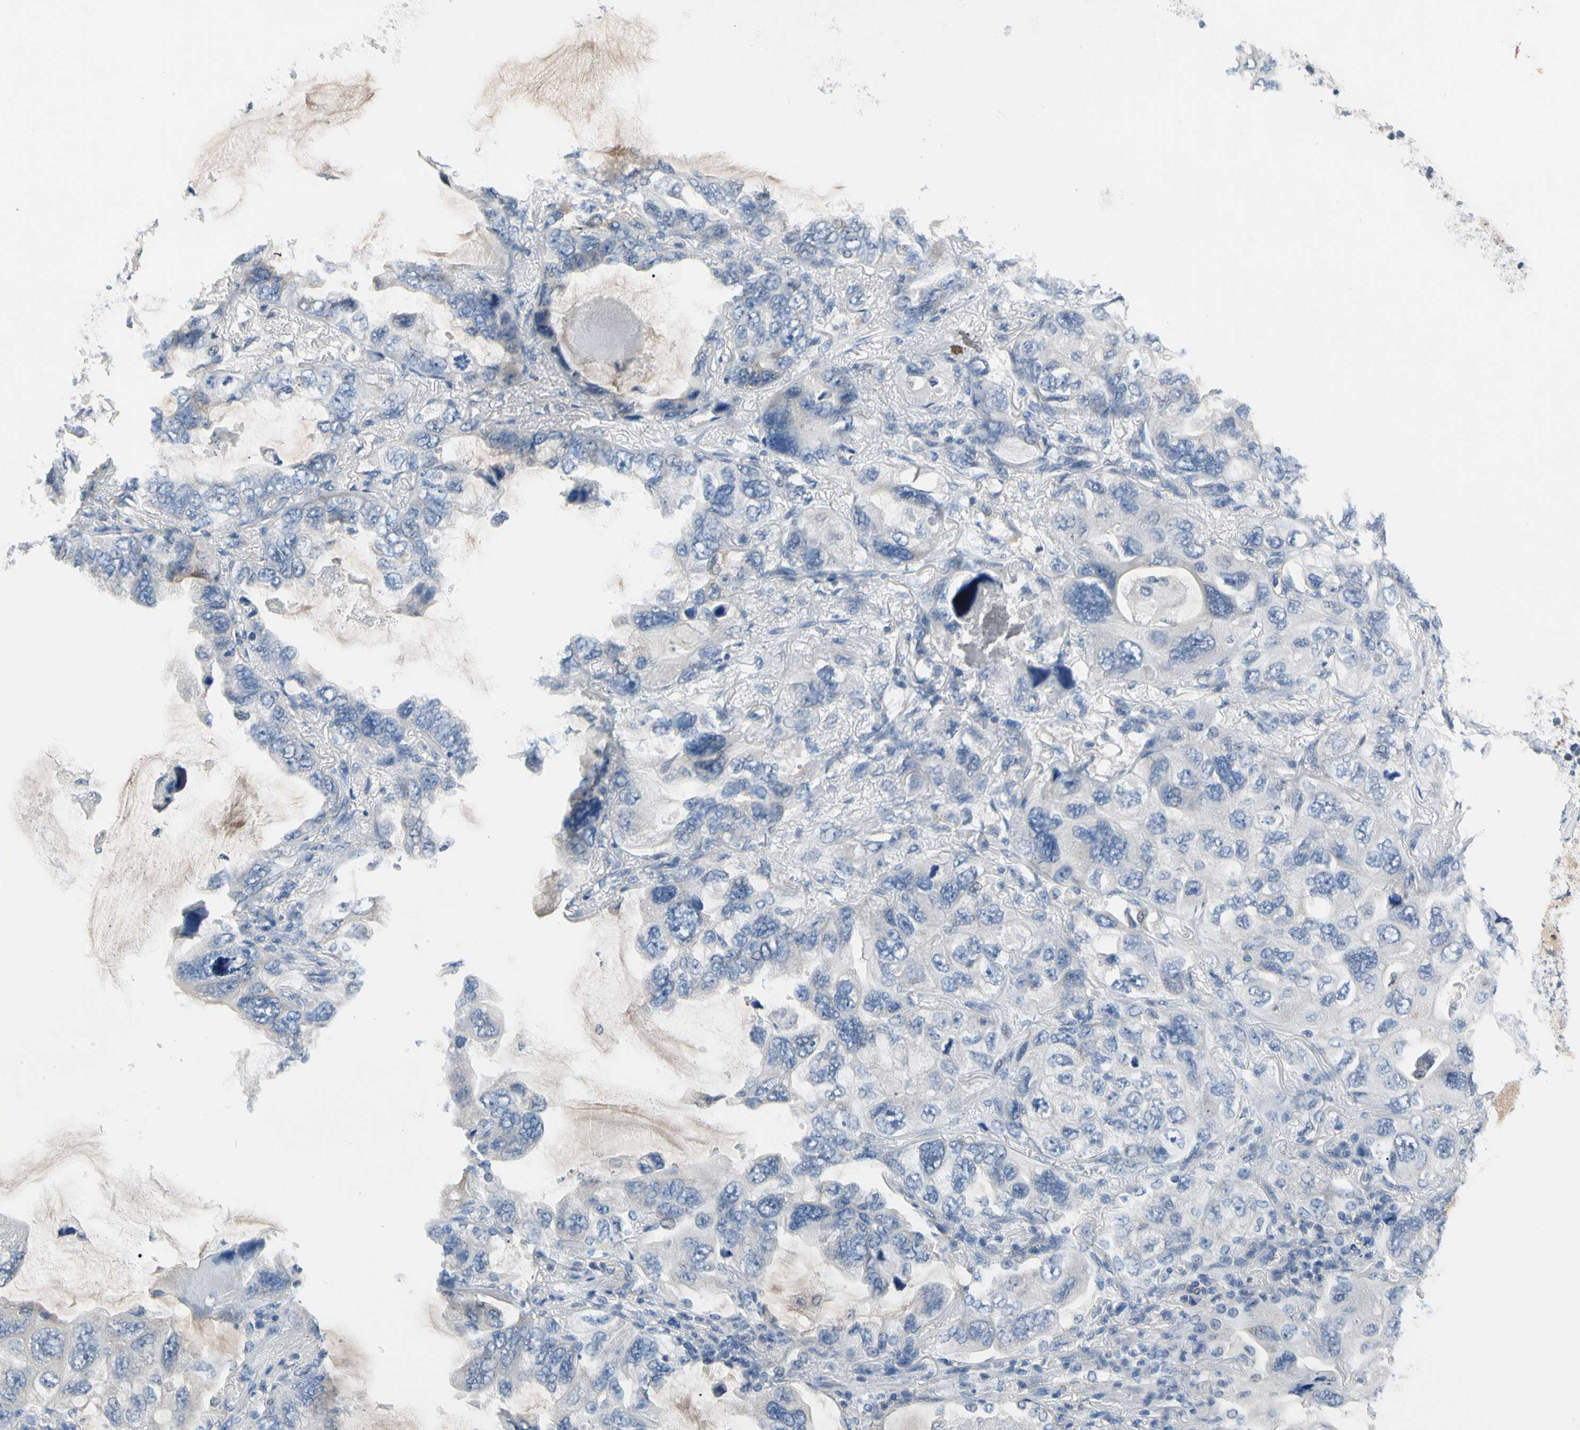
{"staining": {"intensity": "negative", "quantity": "none", "location": "none"}, "tissue": "lung cancer", "cell_type": "Tumor cells", "image_type": "cancer", "snomed": [{"axis": "morphology", "description": "Squamous cell carcinoma, NOS"}, {"axis": "topography", "description": "Lung"}], "caption": "DAB (3,3'-diaminobenzidine) immunohistochemical staining of lung cancer reveals no significant expression in tumor cells.", "gene": "ECRG4", "patient": {"sex": "female", "age": 73}}